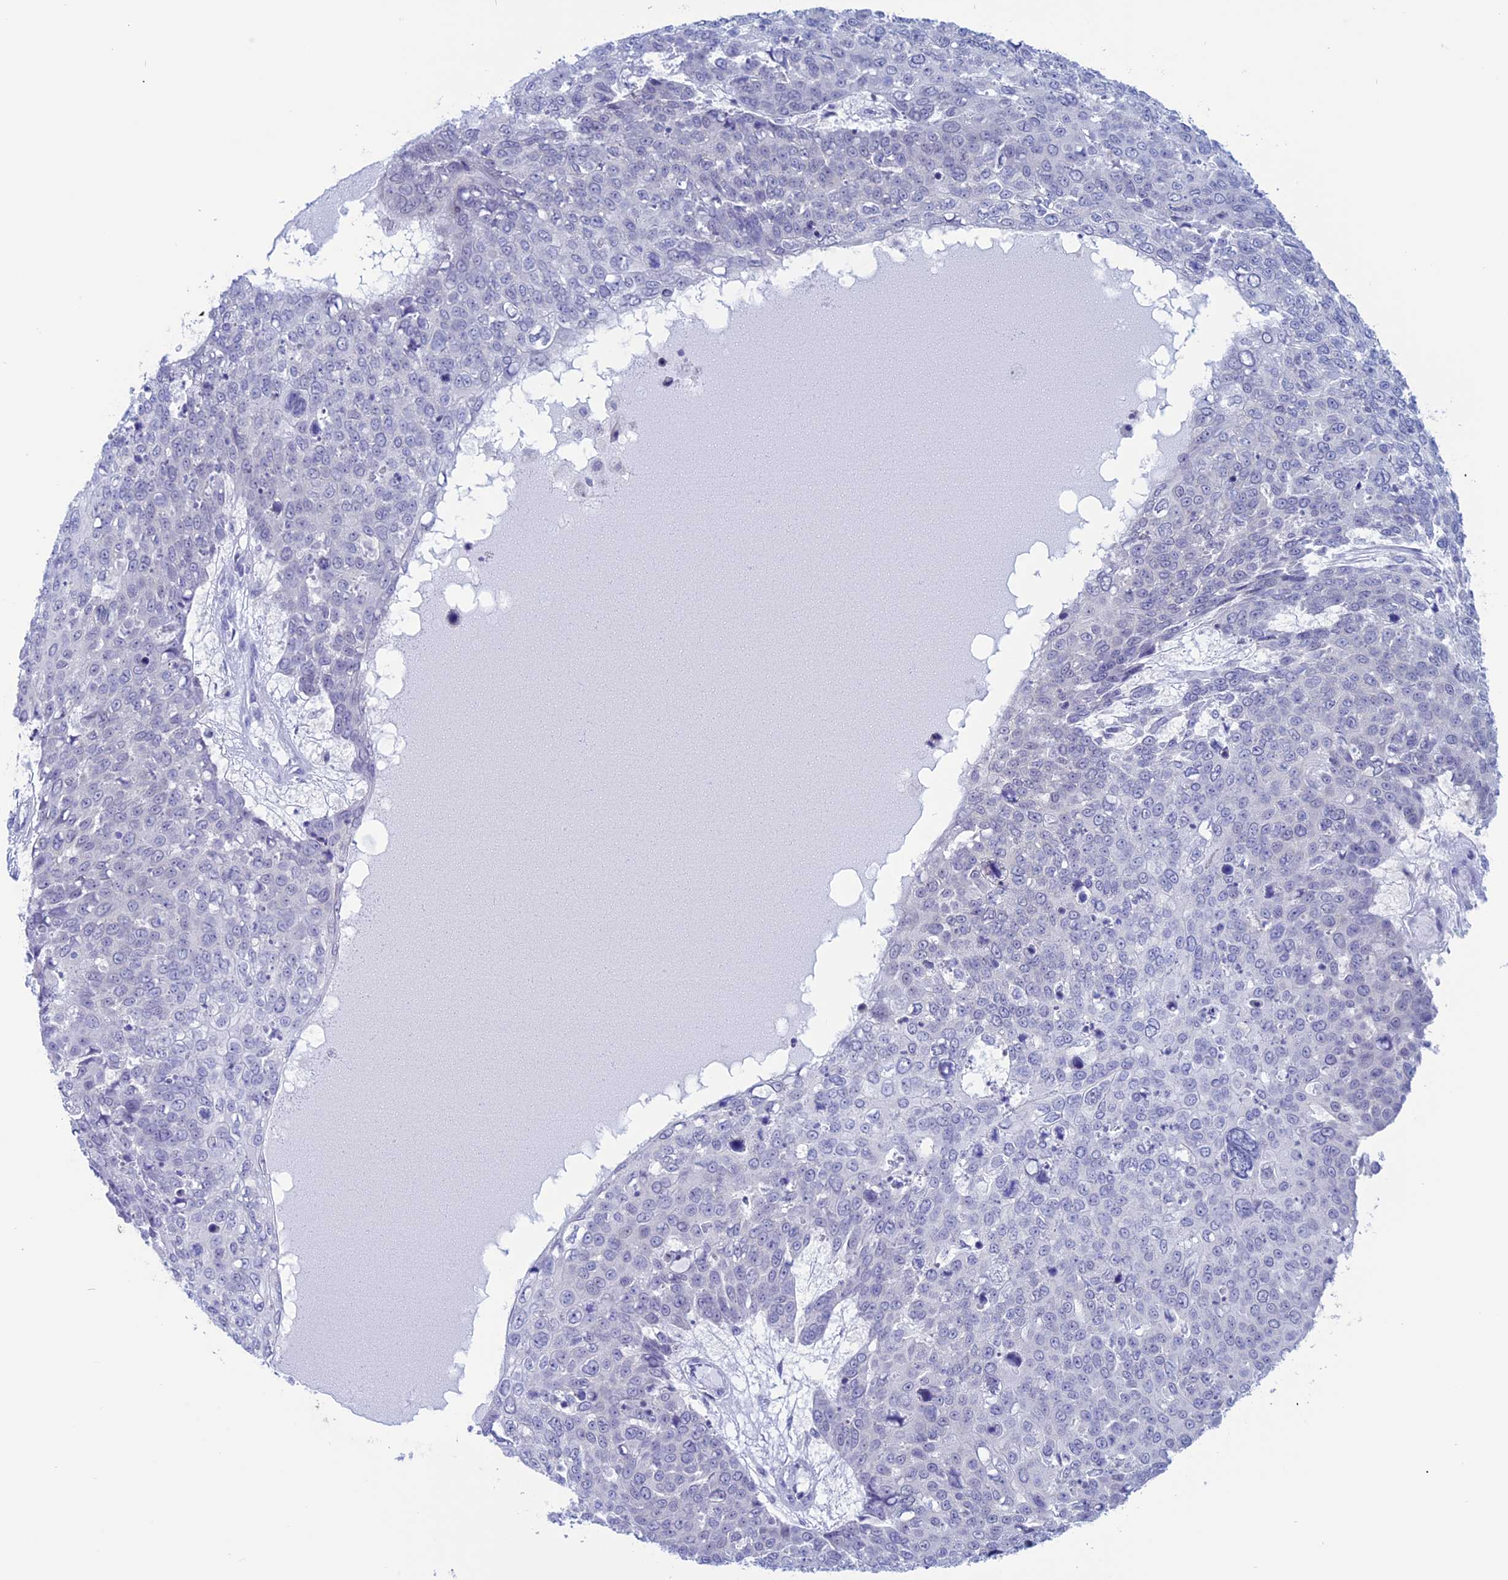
{"staining": {"intensity": "negative", "quantity": "none", "location": "none"}, "tissue": "skin cancer", "cell_type": "Tumor cells", "image_type": "cancer", "snomed": [{"axis": "morphology", "description": "Squamous cell carcinoma, NOS"}, {"axis": "topography", "description": "Skin"}], "caption": "High power microscopy photomicrograph of an immunohistochemistry (IHC) micrograph of skin cancer (squamous cell carcinoma), revealing no significant staining in tumor cells.", "gene": "LHFPL2", "patient": {"sex": "male", "age": 71}}